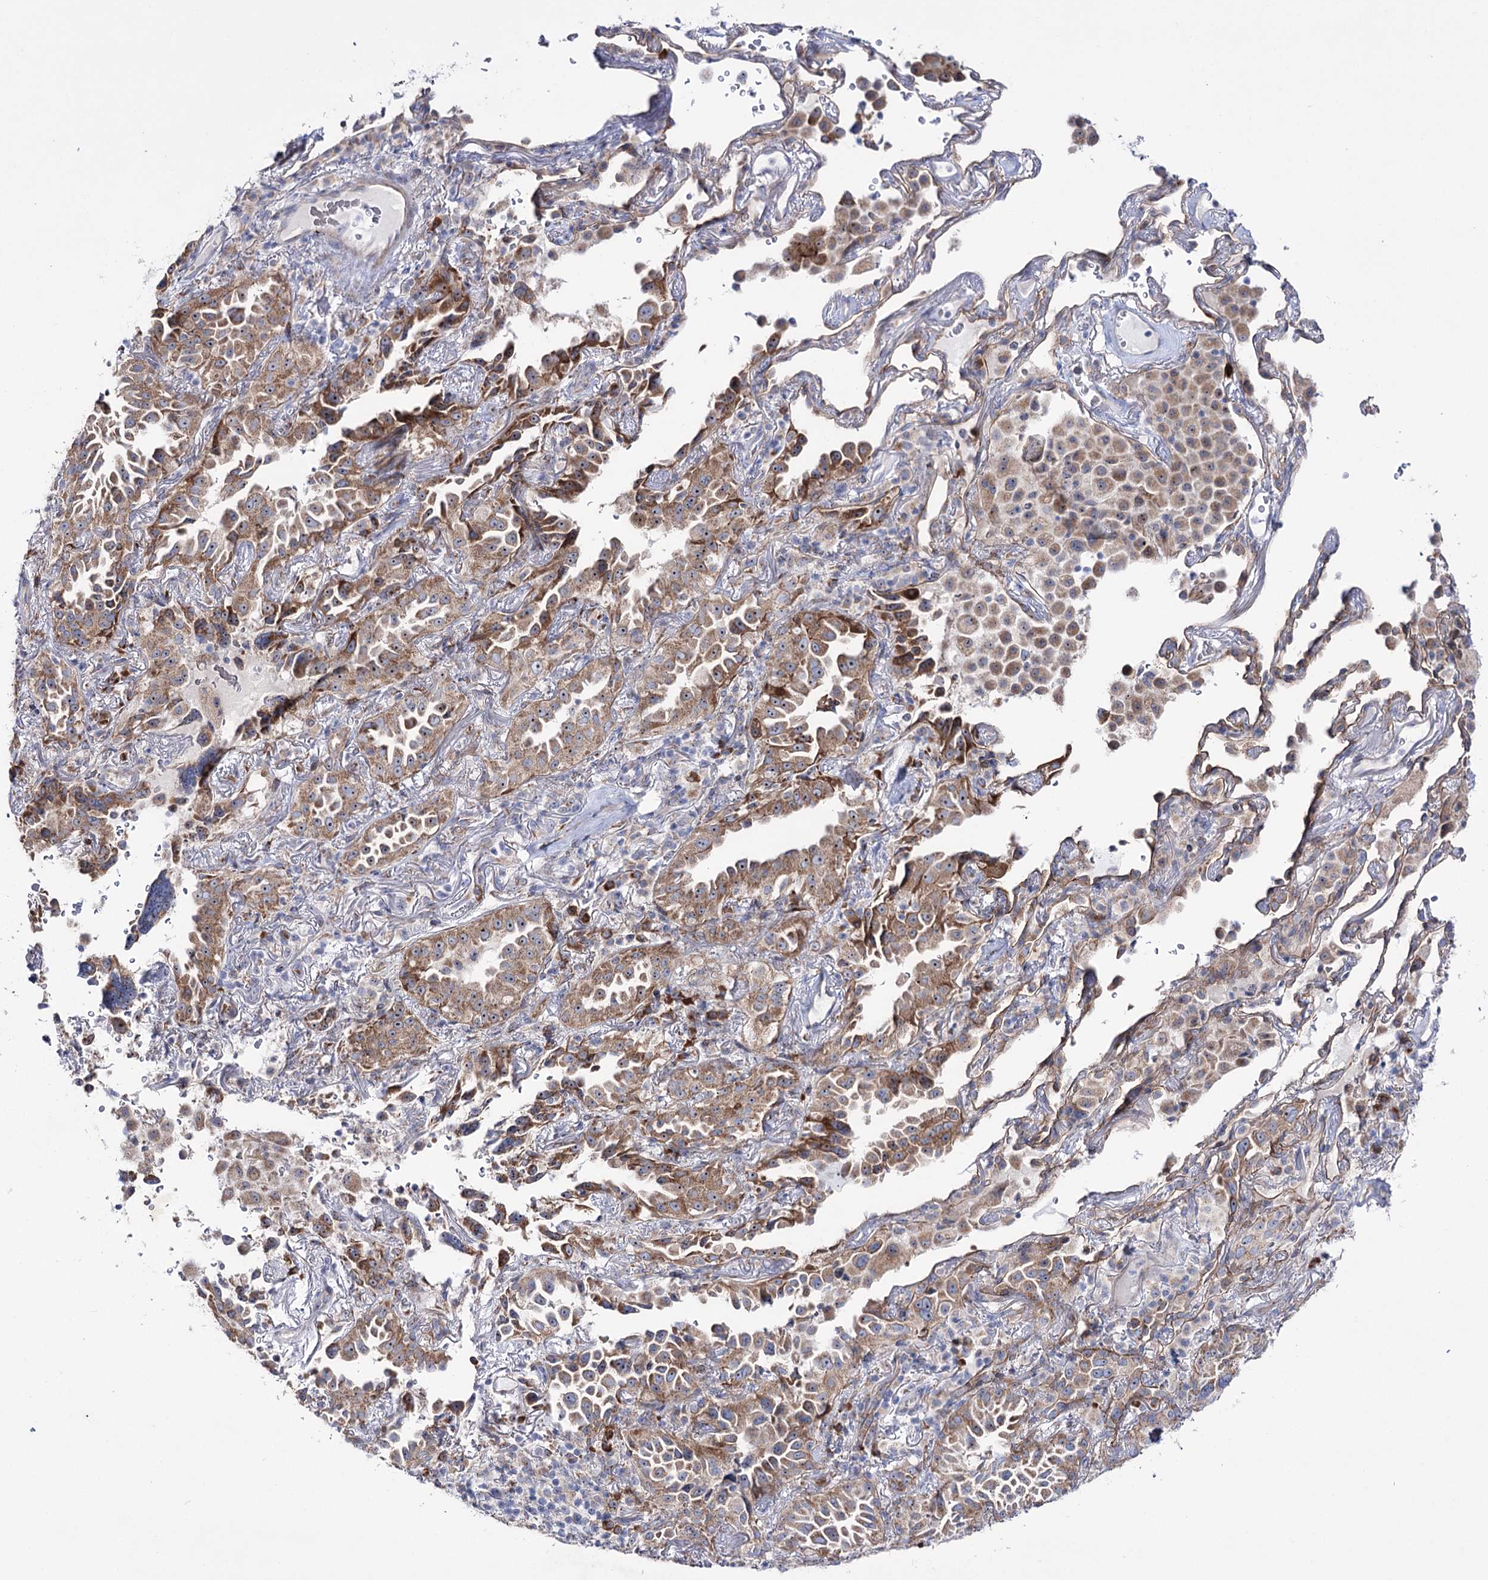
{"staining": {"intensity": "moderate", "quantity": ">75%", "location": "cytoplasmic/membranous"}, "tissue": "lung cancer", "cell_type": "Tumor cells", "image_type": "cancer", "snomed": [{"axis": "morphology", "description": "Adenocarcinoma, NOS"}, {"axis": "topography", "description": "Lung"}], "caption": "Human lung adenocarcinoma stained for a protein (brown) reveals moderate cytoplasmic/membranous positive positivity in approximately >75% of tumor cells.", "gene": "METTL5", "patient": {"sex": "female", "age": 69}}